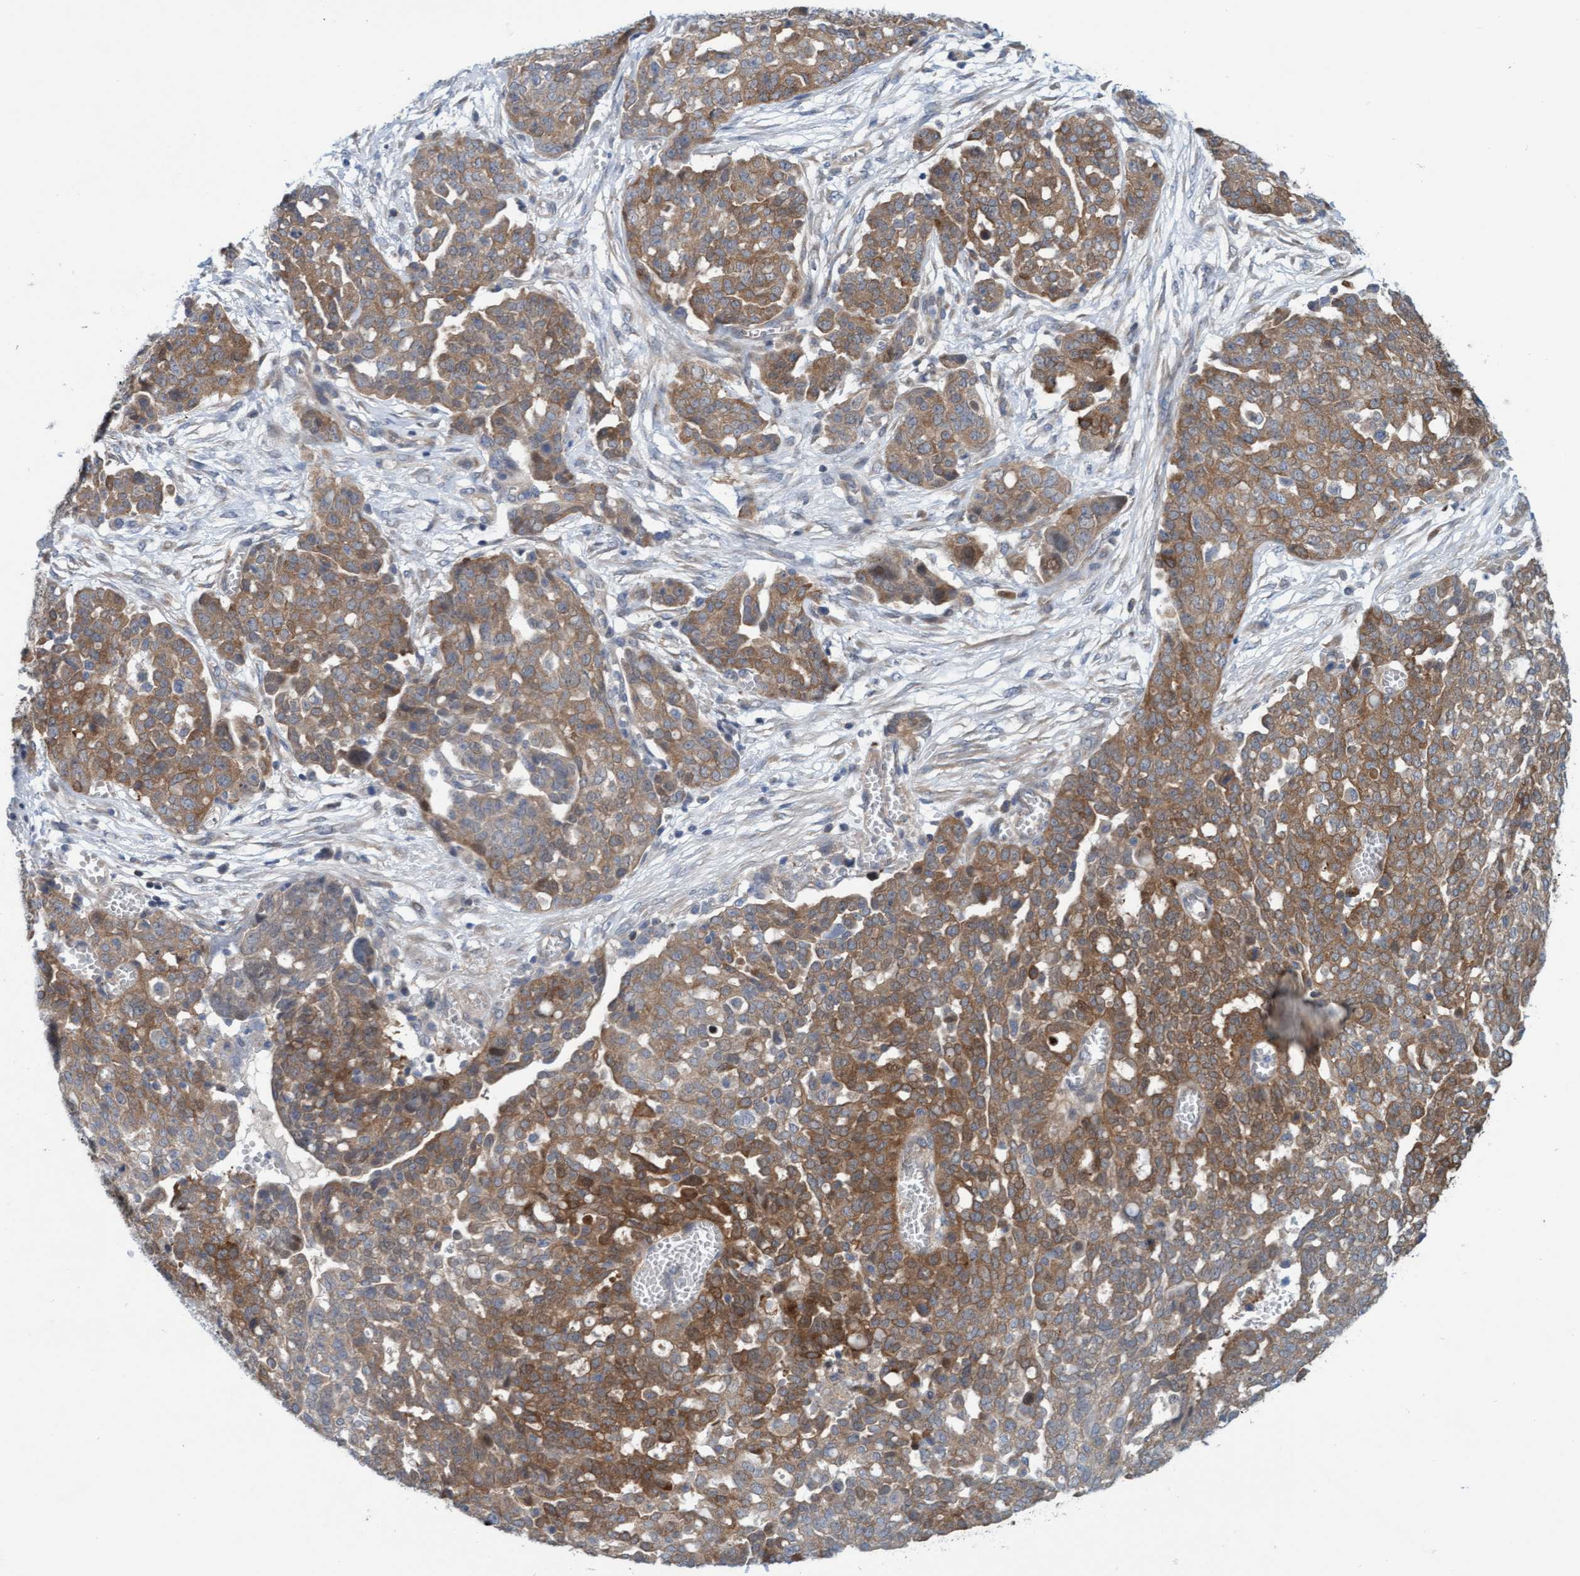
{"staining": {"intensity": "moderate", "quantity": ">75%", "location": "cytoplasmic/membranous"}, "tissue": "ovarian cancer", "cell_type": "Tumor cells", "image_type": "cancer", "snomed": [{"axis": "morphology", "description": "Cystadenocarcinoma, serous, NOS"}, {"axis": "topography", "description": "Soft tissue"}, {"axis": "topography", "description": "Ovary"}], "caption": "Protein expression by immunohistochemistry (IHC) shows moderate cytoplasmic/membranous expression in about >75% of tumor cells in ovarian cancer. The staining was performed using DAB to visualize the protein expression in brown, while the nuclei were stained in blue with hematoxylin (Magnification: 20x).", "gene": "KLHL25", "patient": {"sex": "female", "age": 57}}